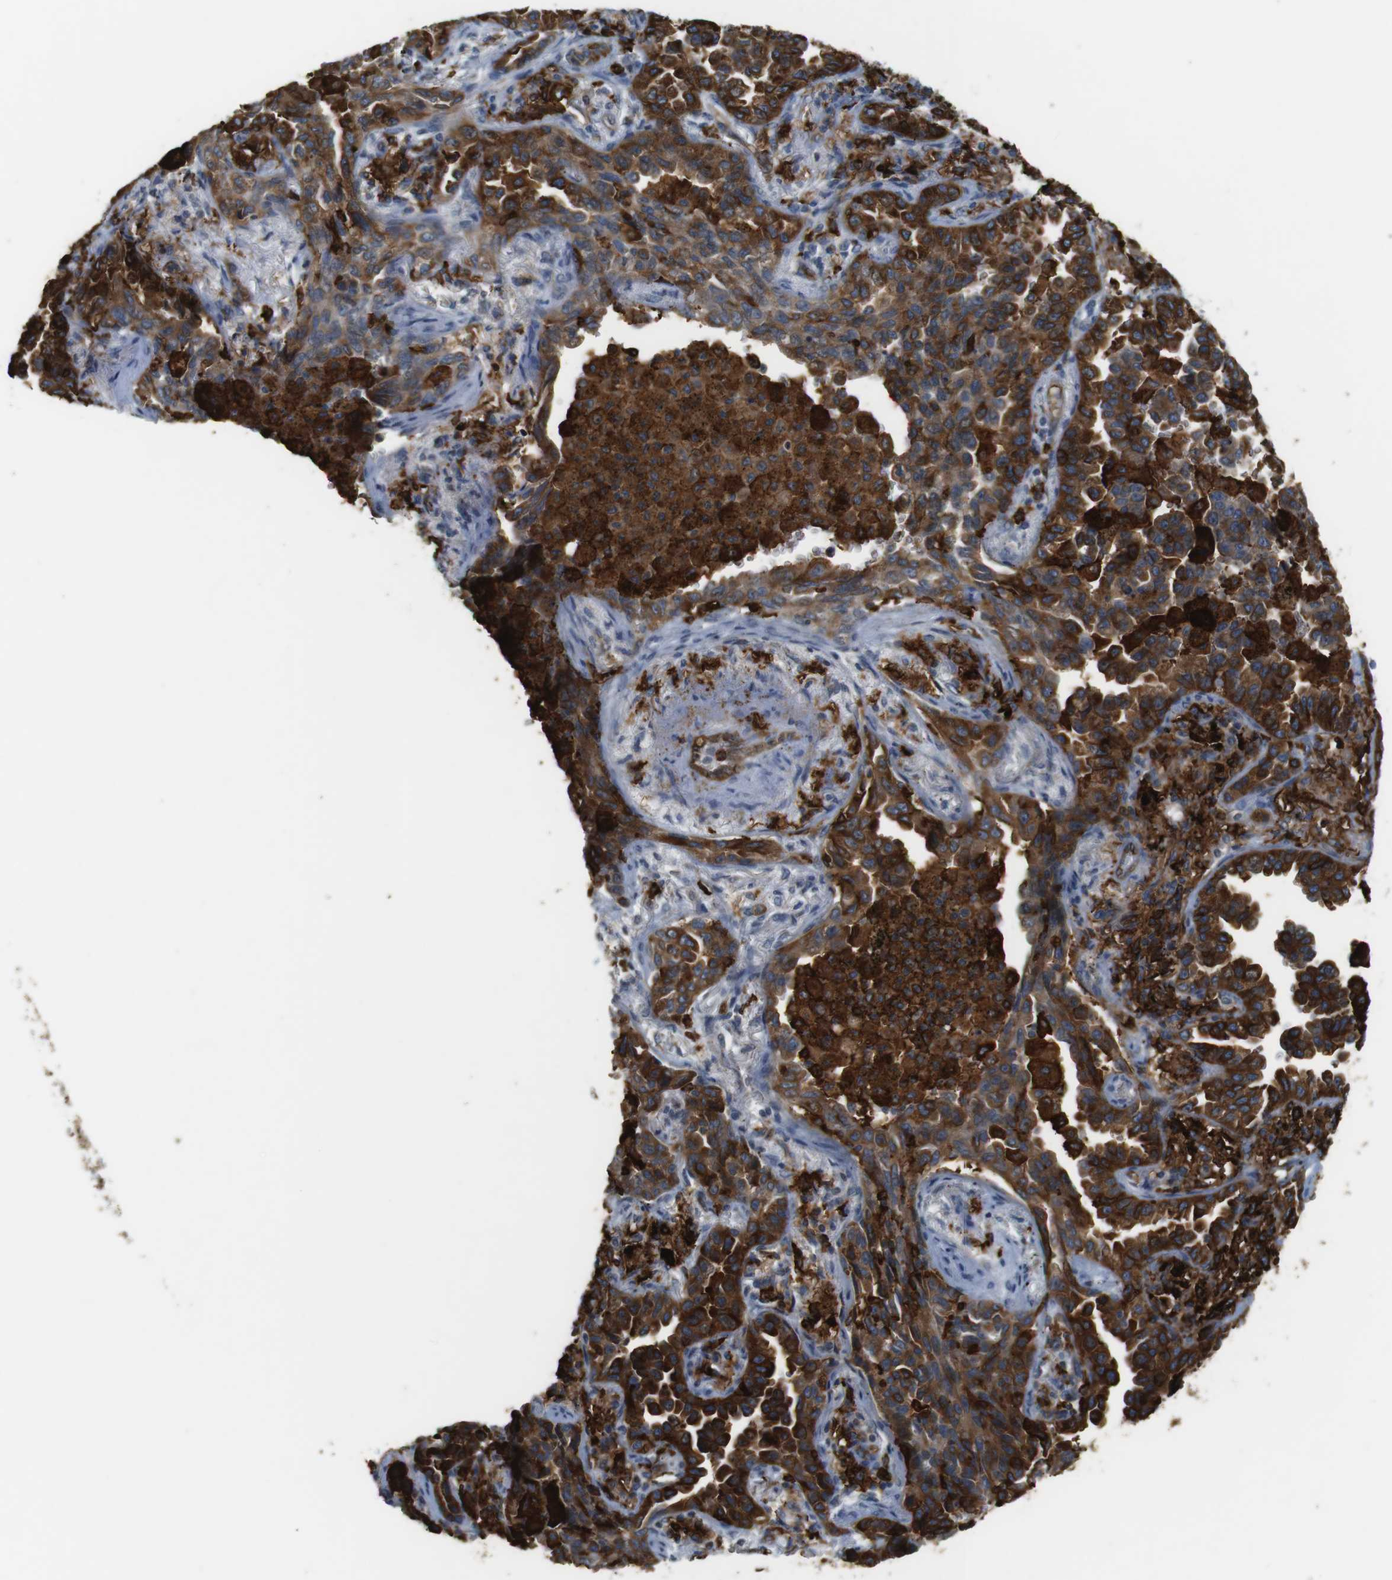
{"staining": {"intensity": "strong", "quantity": ">75%", "location": "cytoplasmic/membranous"}, "tissue": "lung cancer", "cell_type": "Tumor cells", "image_type": "cancer", "snomed": [{"axis": "morphology", "description": "Normal tissue, NOS"}, {"axis": "morphology", "description": "Adenocarcinoma, NOS"}, {"axis": "topography", "description": "Lung"}], "caption": "A high amount of strong cytoplasmic/membranous staining is present in about >75% of tumor cells in lung adenocarcinoma tissue.", "gene": "HLA-DRA", "patient": {"sex": "male", "age": 59}}